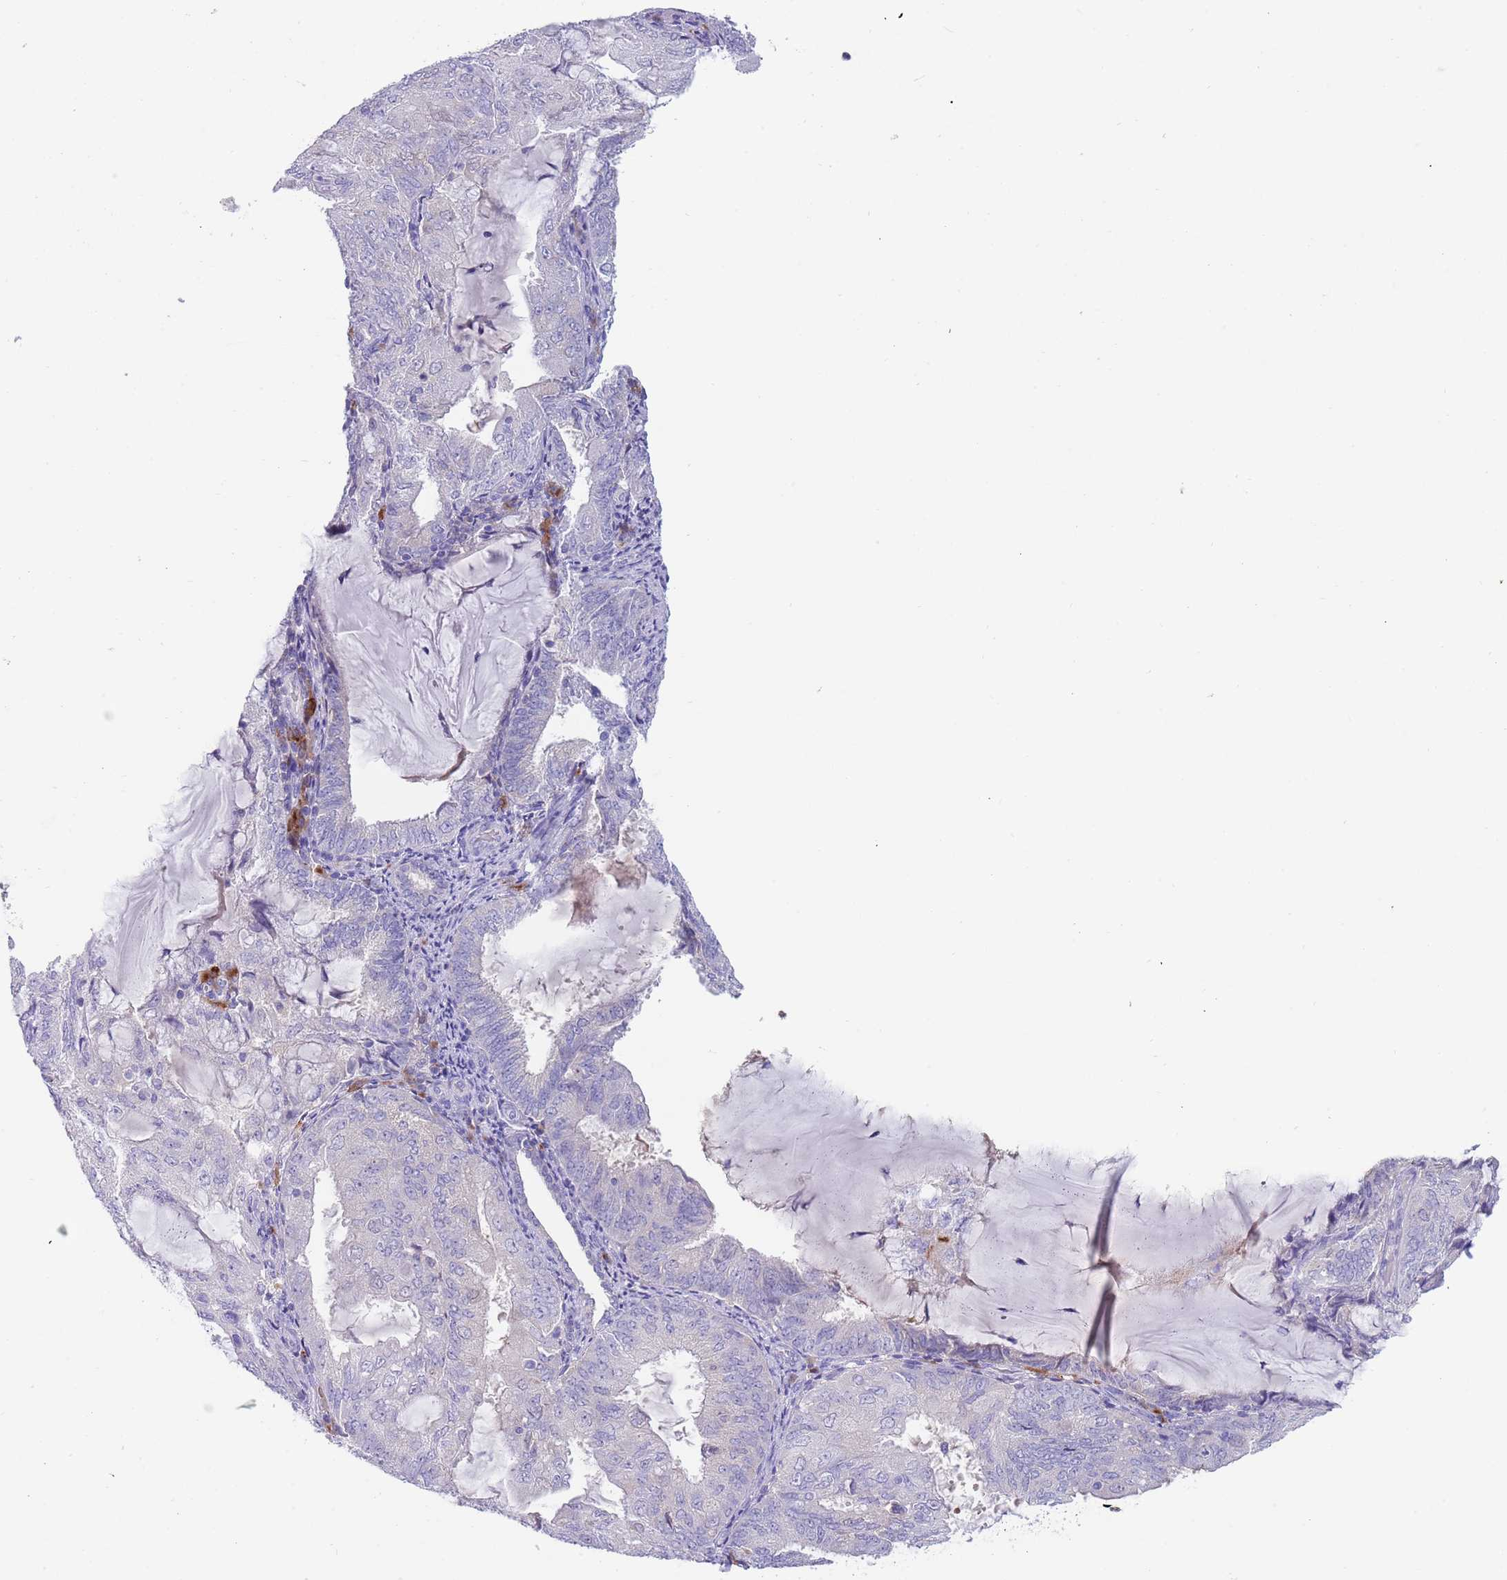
{"staining": {"intensity": "negative", "quantity": "none", "location": "none"}, "tissue": "endometrial cancer", "cell_type": "Tumor cells", "image_type": "cancer", "snomed": [{"axis": "morphology", "description": "Adenocarcinoma, NOS"}, {"axis": "topography", "description": "Endometrium"}], "caption": "Histopathology image shows no significant protein expression in tumor cells of adenocarcinoma (endometrial).", "gene": "TYW1", "patient": {"sex": "female", "age": 81}}